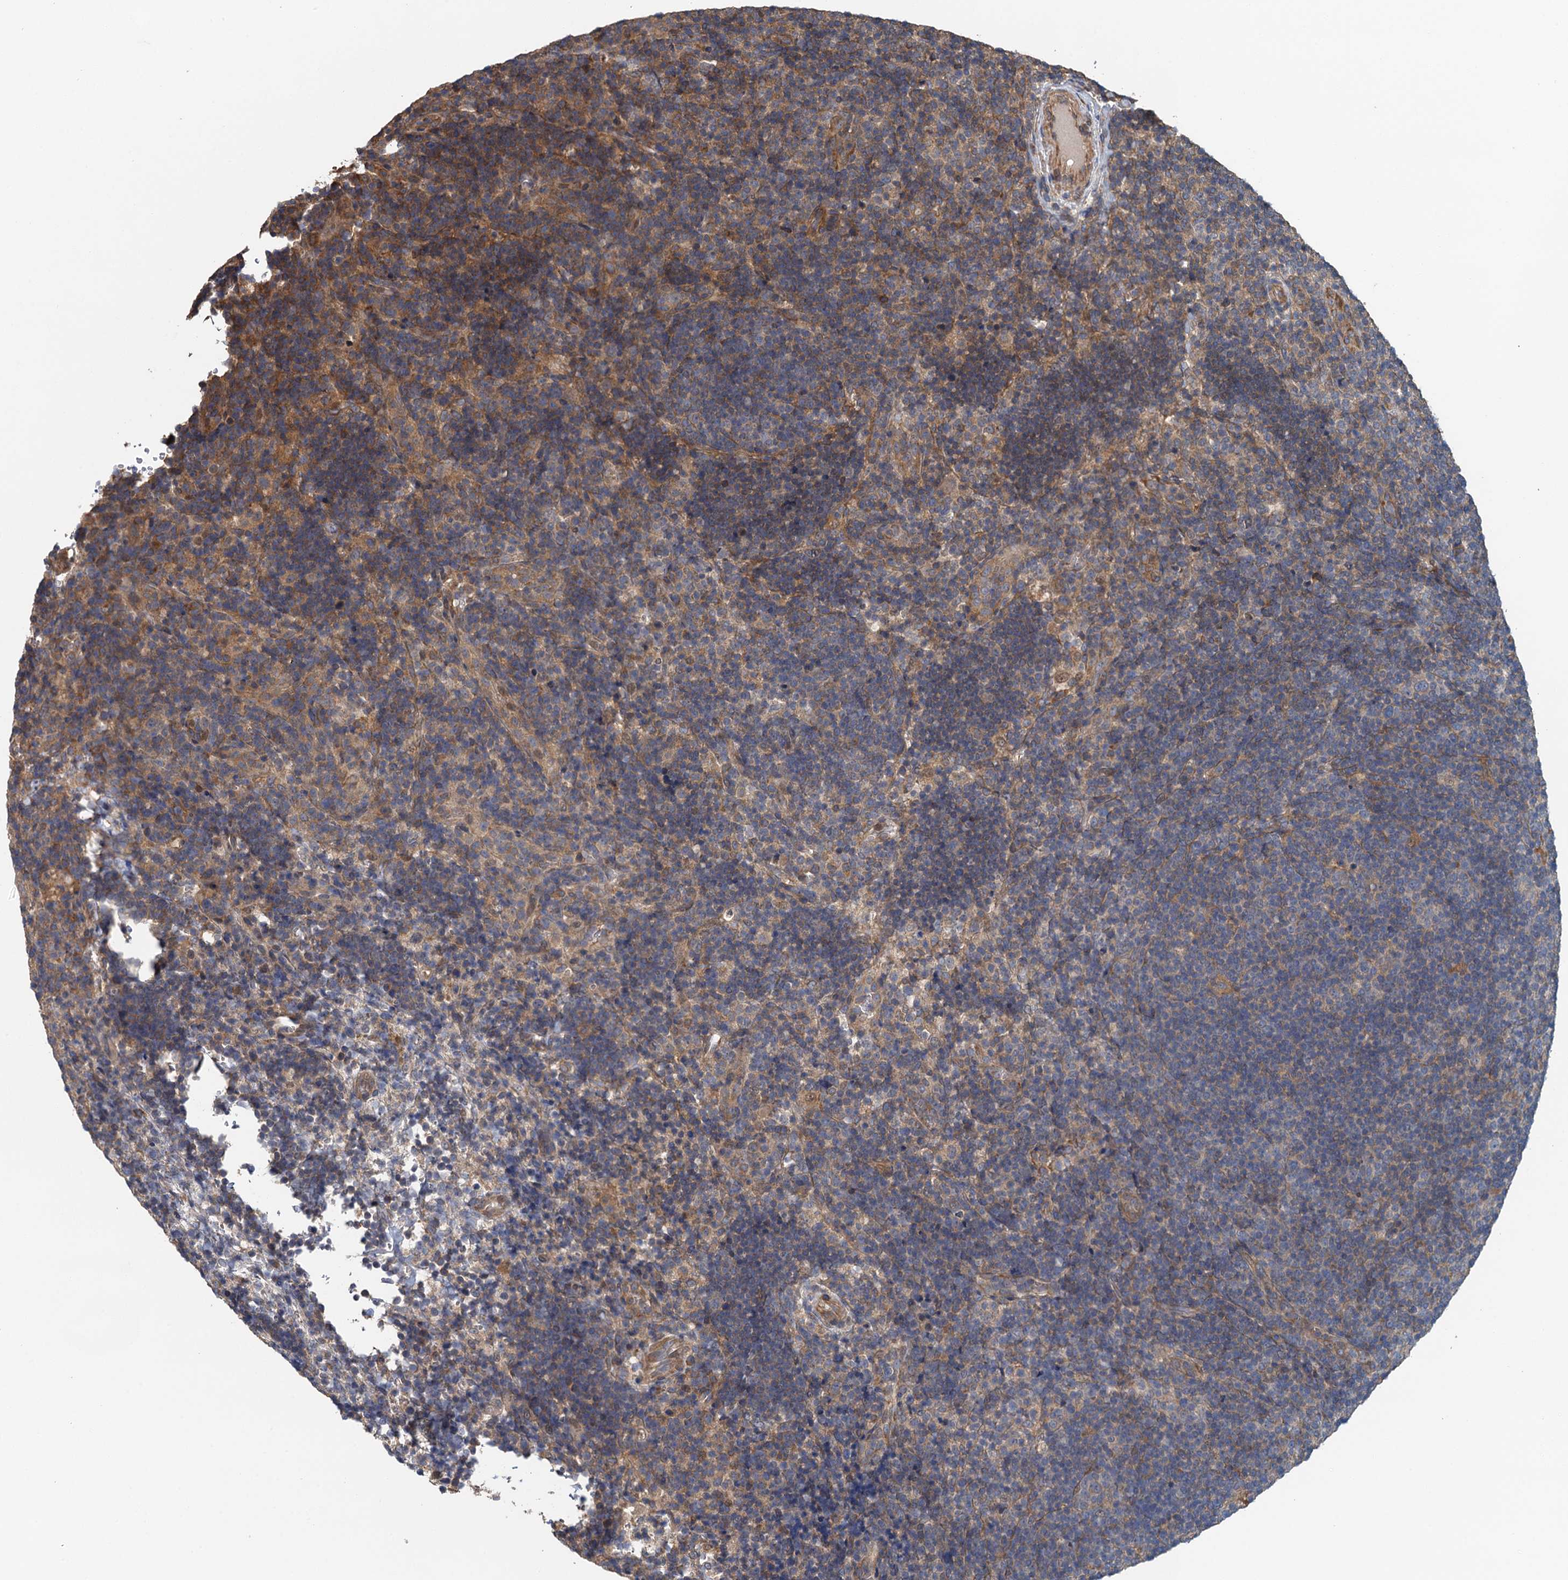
{"staining": {"intensity": "weak", "quantity": "<25%", "location": "cytoplasmic/membranous"}, "tissue": "lymphoma", "cell_type": "Tumor cells", "image_type": "cancer", "snomed": [{"axis": "morphology", "description": "Hodgkin's disease, NOS"}, {"axis": "topography", "description": "Lymph node"}], "caption": "Immunohistochemical staining of Hodgkin's disease reveals no significant expression in tumor cells.", "gene": "MEAK7", "patient": {"sex": "female", "age": 57}}